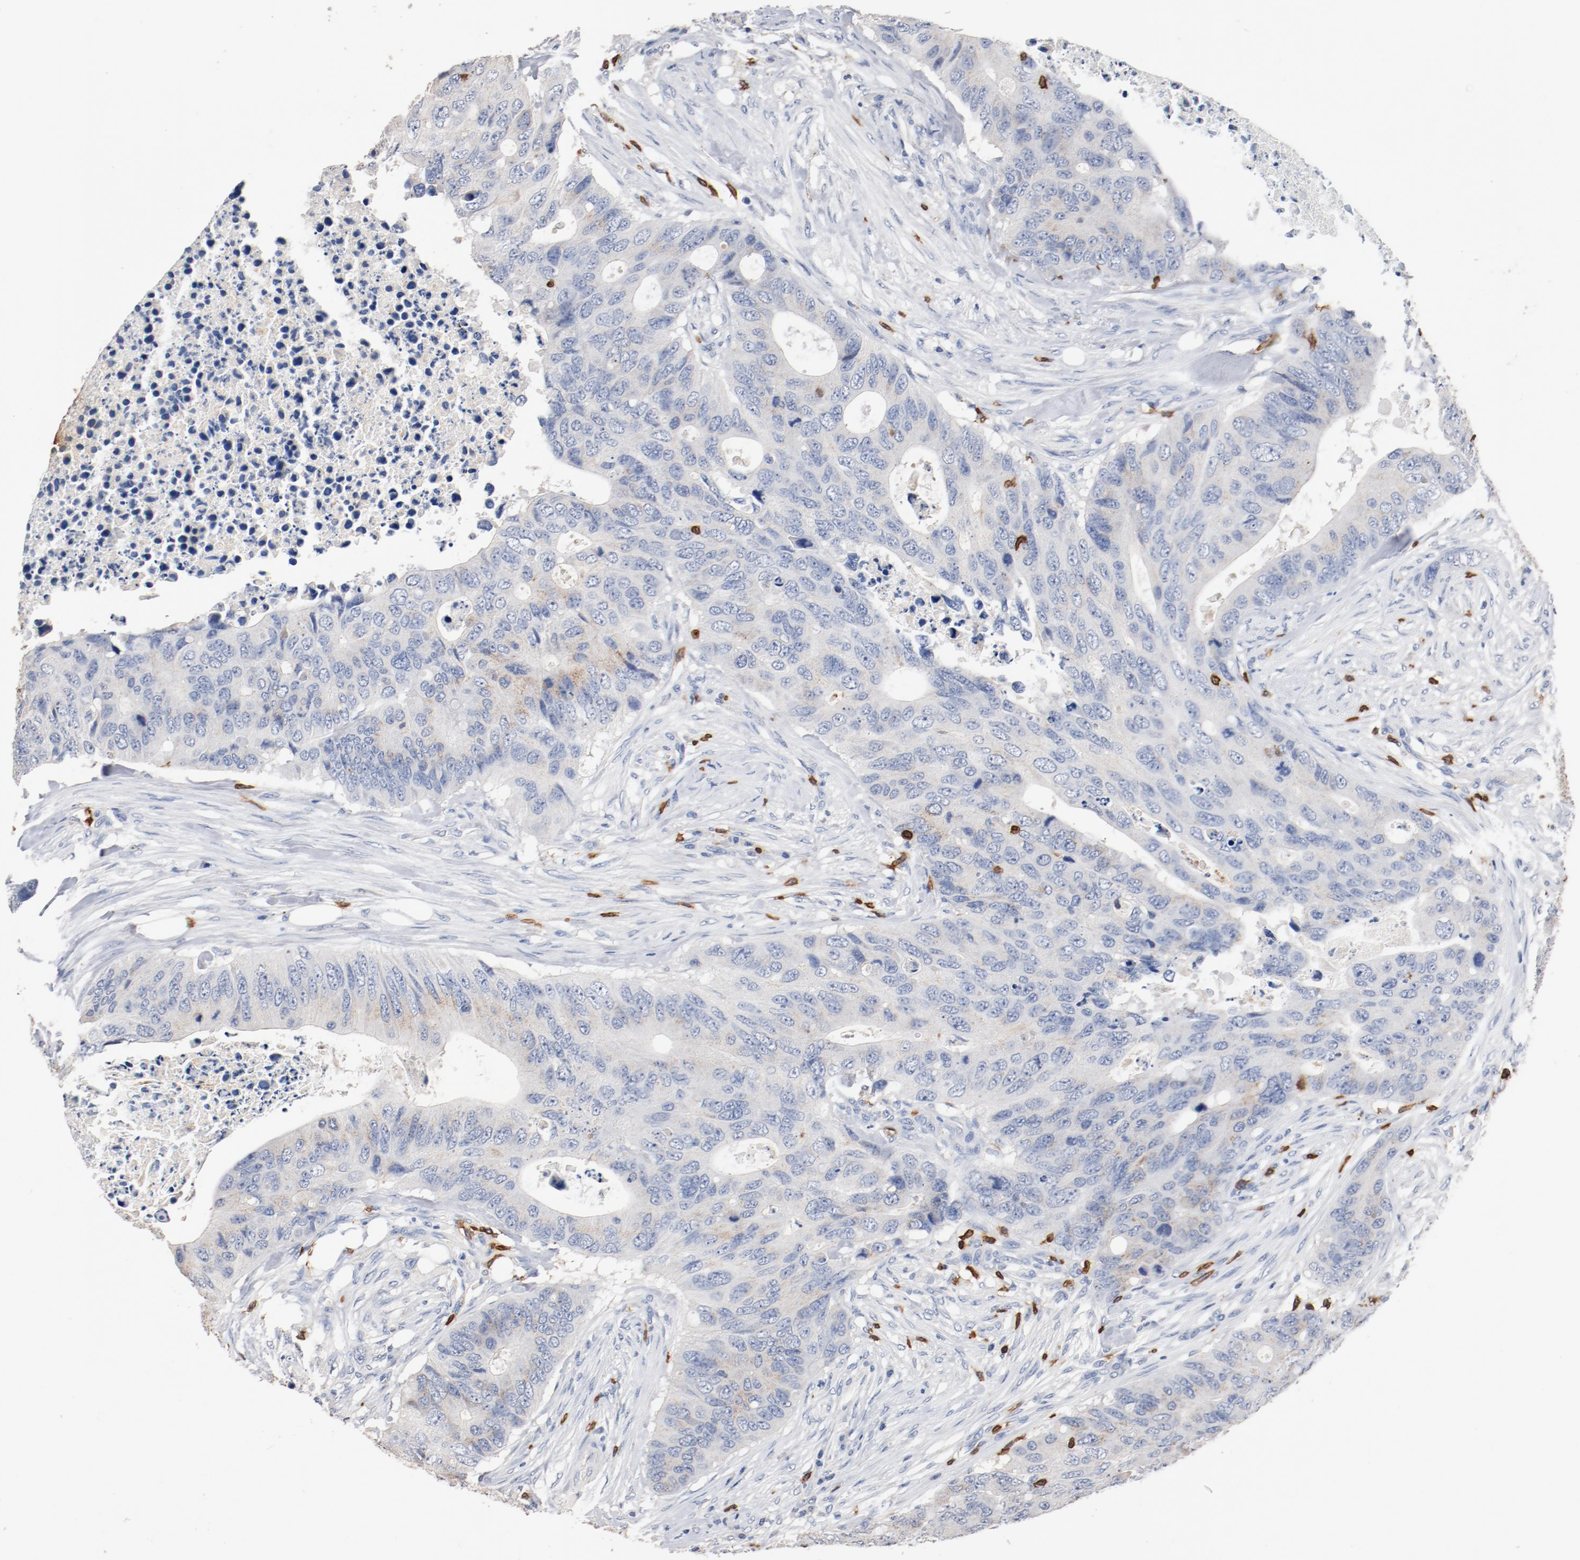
{"staining": {"intensity": "weak", "quantity": "<25%", "location": "cytoplasmic/membranous"}, "tissue": "colorectal cancer", "cell_type": "Tumor cells", "image_type": "cancer", "snomed": [{"axis": "morphology", "description": "Adenocarcinoma, NOS"}, {"axis": "topography", "description": "Colon"}], "caption": "Colorectal adenocarcinoma was stained to show a protein in brown. There is no significant expression in tumor cells. (DAB IHC visualized using brightfield microscopy, high magnification).", "gene": "CD247", "patient": {"sex": "male", "age": 71}}